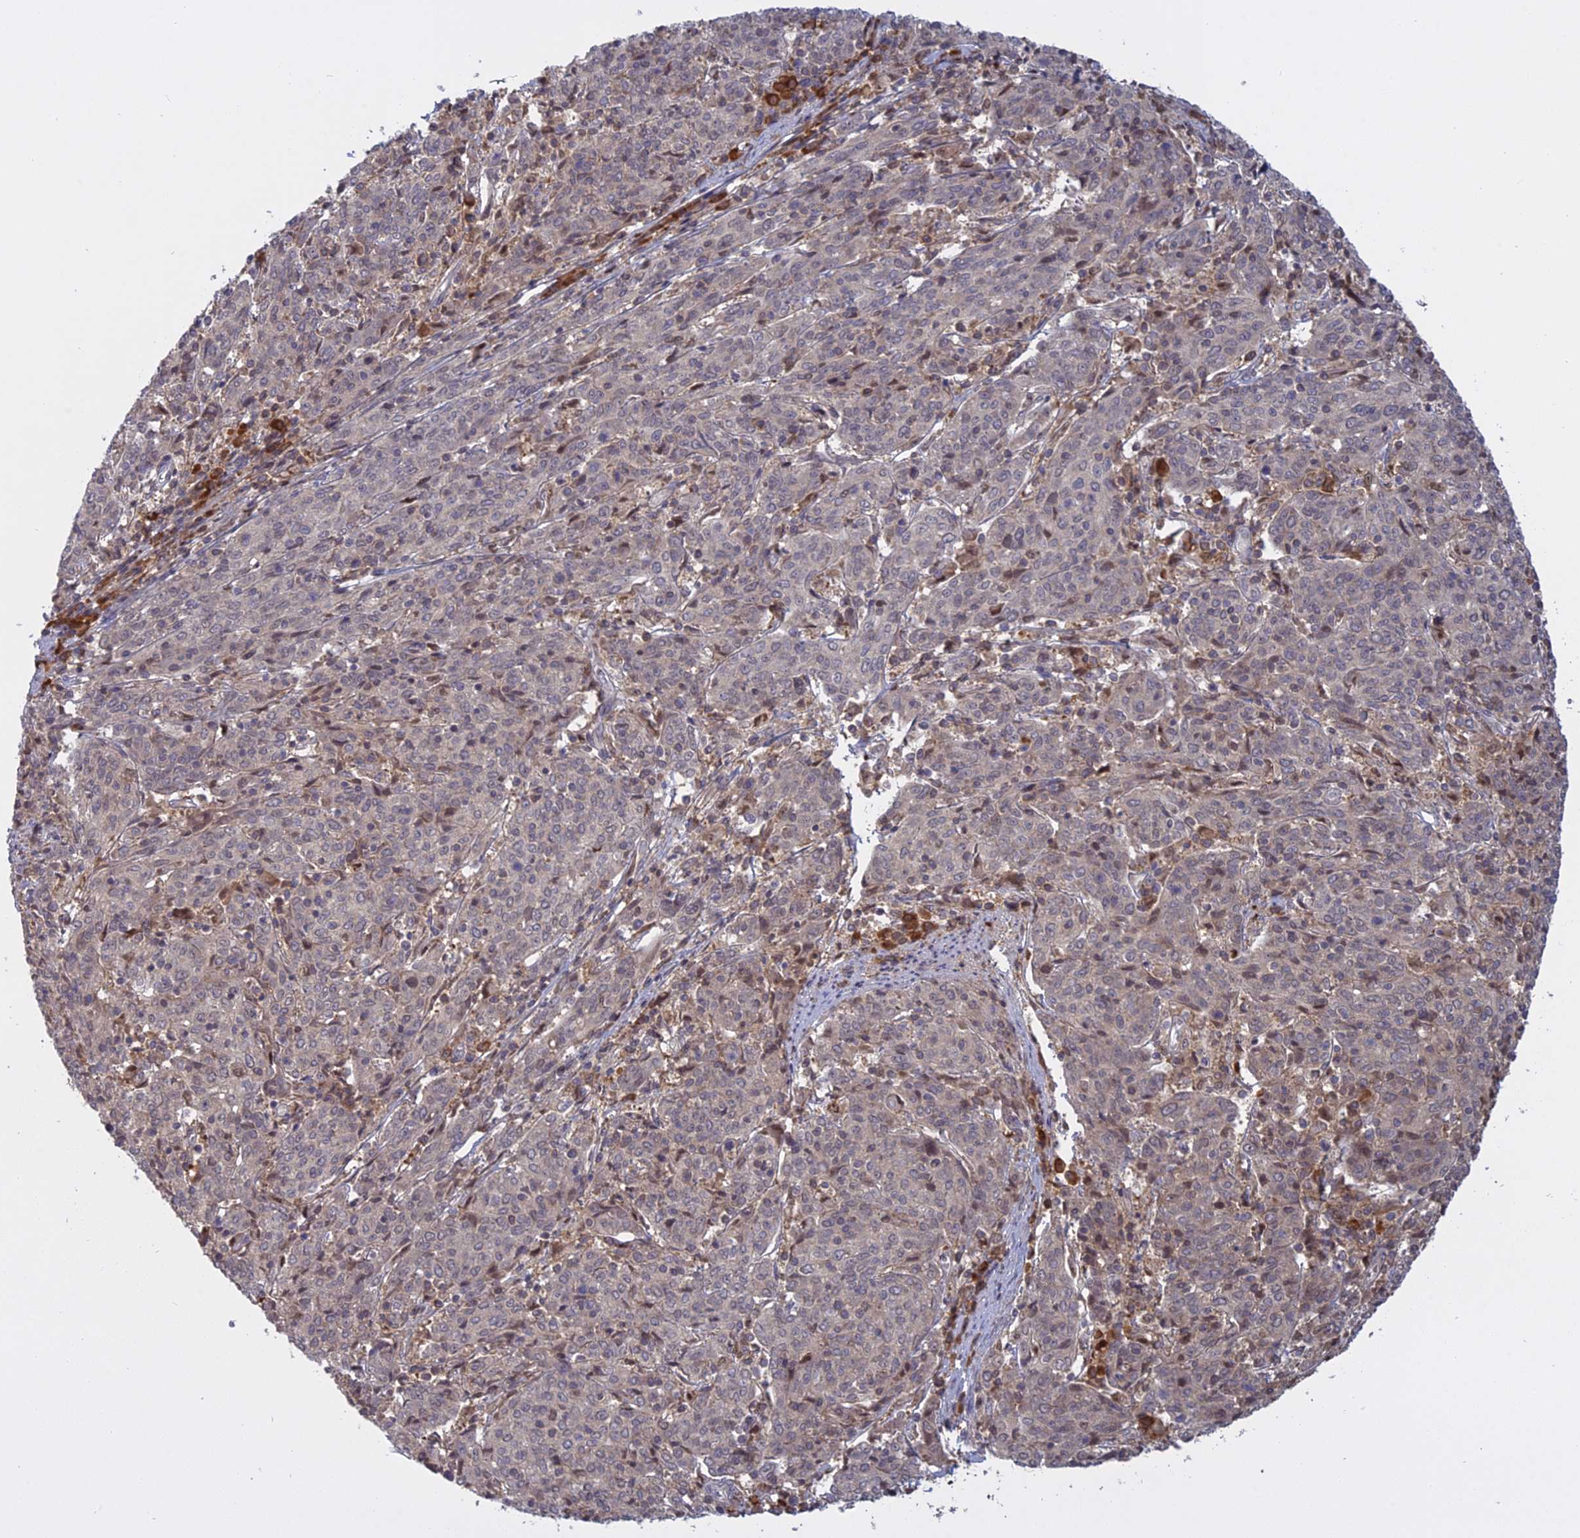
{"staining": {"intensity": "negative", "quantity": "none", "location": "none"}, "tissue": "cervical cancer", "cell_type": "Tumor cells", "image_type": "cancer", "snomed": [{"axis": "morphology", "description": "Squamous cell carcinoma, NOS"}, {"axis": "topography", "description": "Cervix"}], "caption": "Tumor cells are negative for brown protein staining in cervical squamous cell carcinoma.", "gene": "TMEM208", "patient": {"sex": "female", "age": 67}}